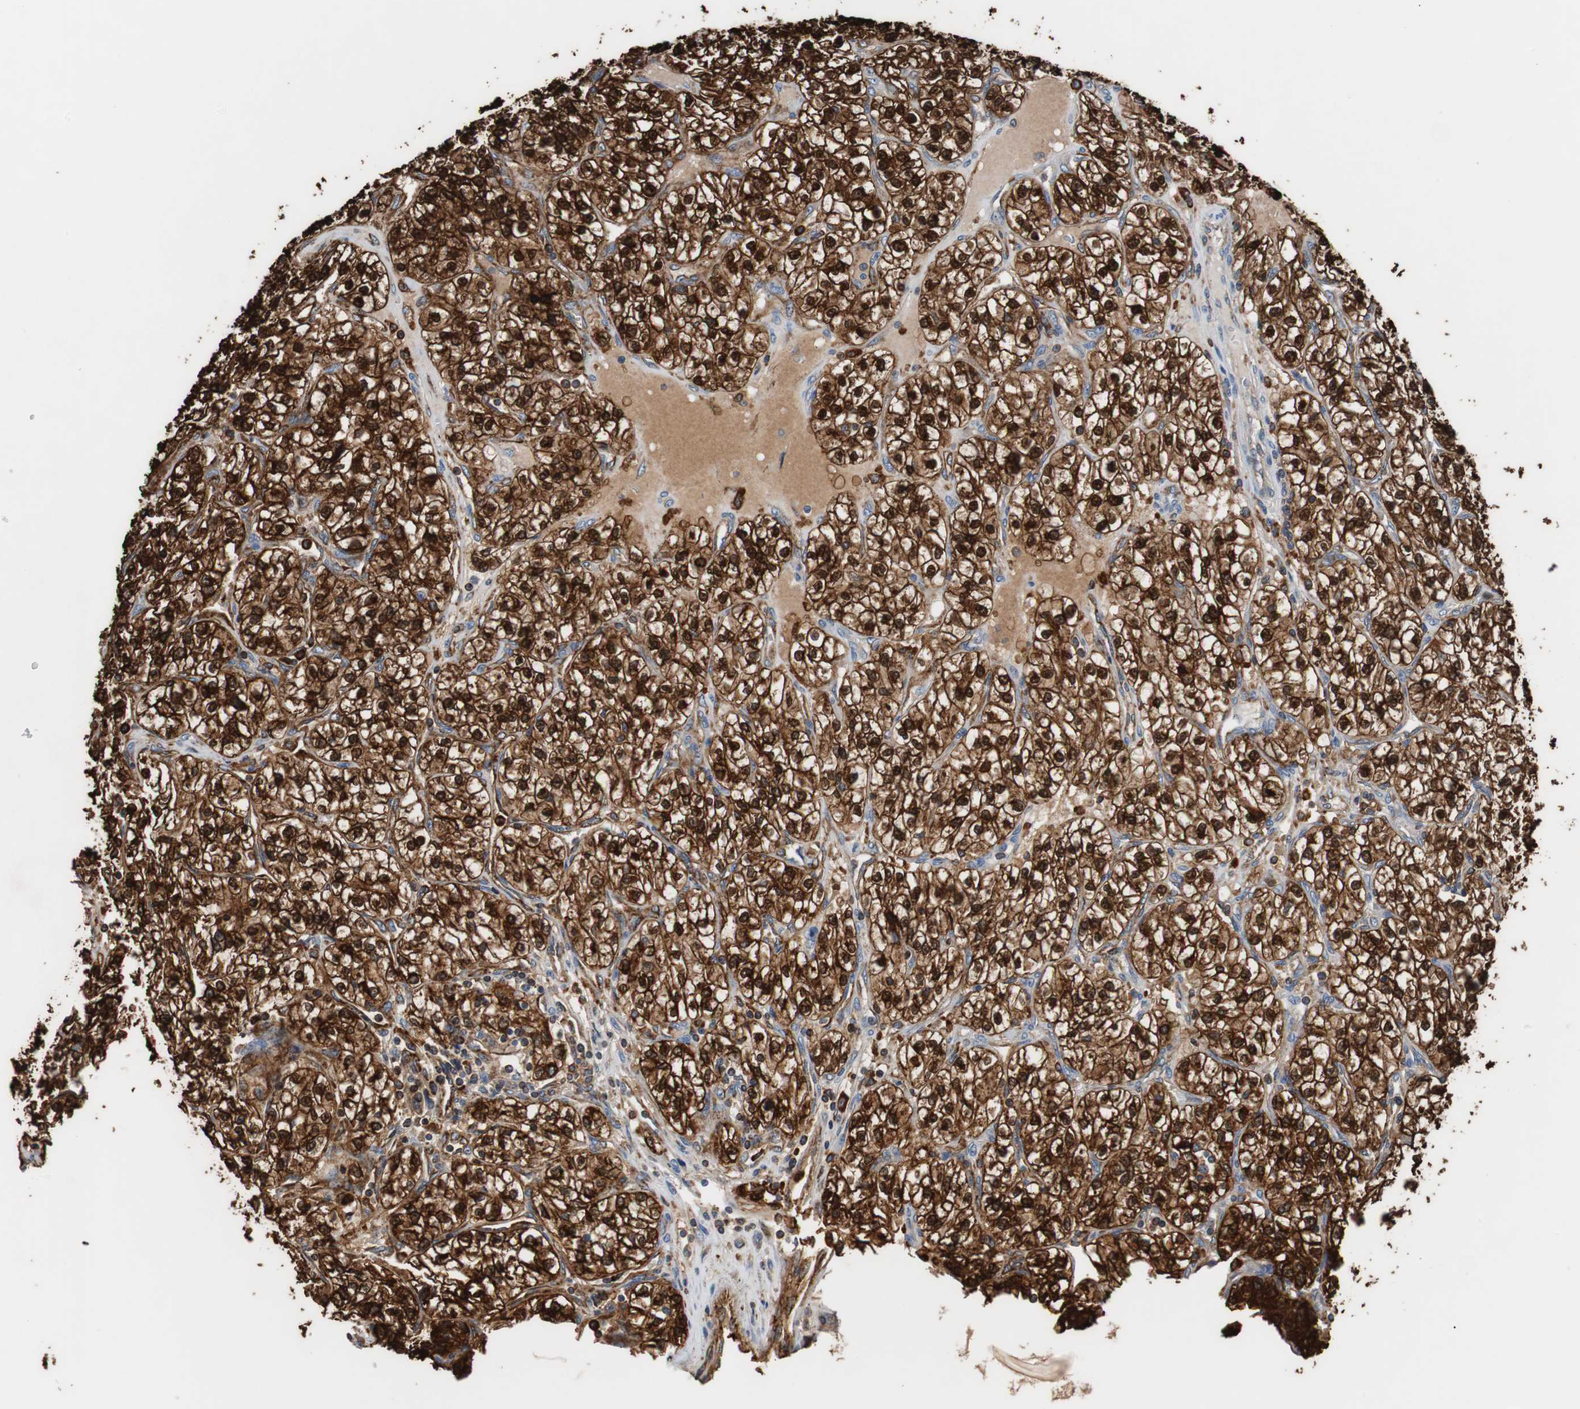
{"staining": {"intensity": "strong", "quantity": ">75%", "location": "cytoplasmic/membranous,nuclear"}, "tissue": "renal cancer", "cell_type": "Tumor cells", "image_type": "cancer", "snomed": [{"axis": "morphology", "description": "Adenocarcinoma, NOS"}, {"axis": "topography", "description": "Kidney"}], "caption": "This photomicrograph exhibits immunohistochemistry staining of human renal adenocarcinoma, with high strong cytoplasmic/membranous and nuclear expression in approximately >75% of tumor cells.", "gene": "ANXA4", "patient": {"sex": "female", "age": 57}}